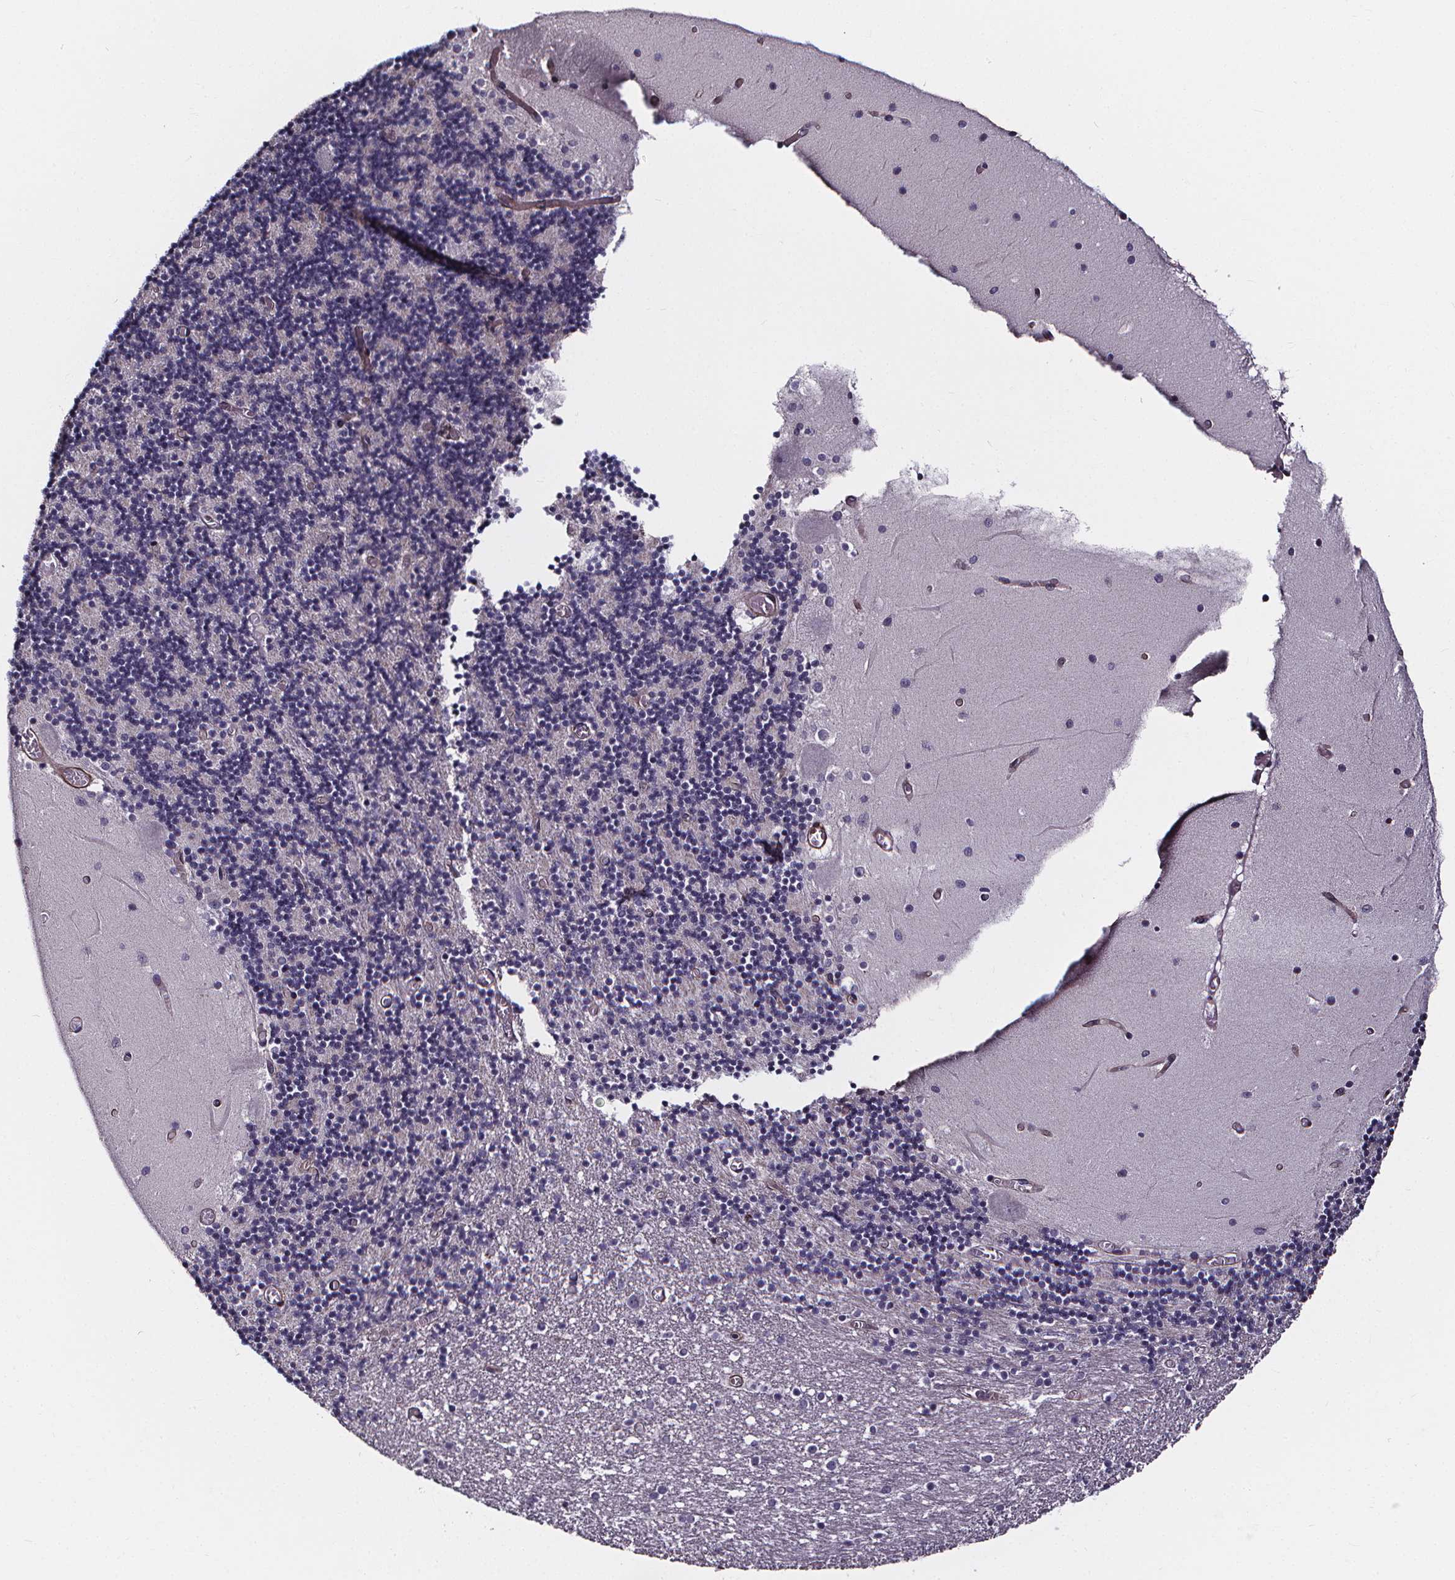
{"staining": {"intensity": "negative", "quantity": "none", "location": "none"}, "tissue": "cerebellum", "cell_type": "Cells in granular layer", "image_type": "normal", "snomed": [{"axis": "morphology", "description": "Normal tissue, NOS"}, {"axis": "topography", "description": "Cerebellum"}], "caption": "DAB immunohistochemical staining of normal cerebellum exhibits no significant staining in cells in granular layer. (DAB IHC visualized using brightfield microscopy, high magnification).", "gene": "AEBP1", "patient": {"sex": "female", "age": 28}}